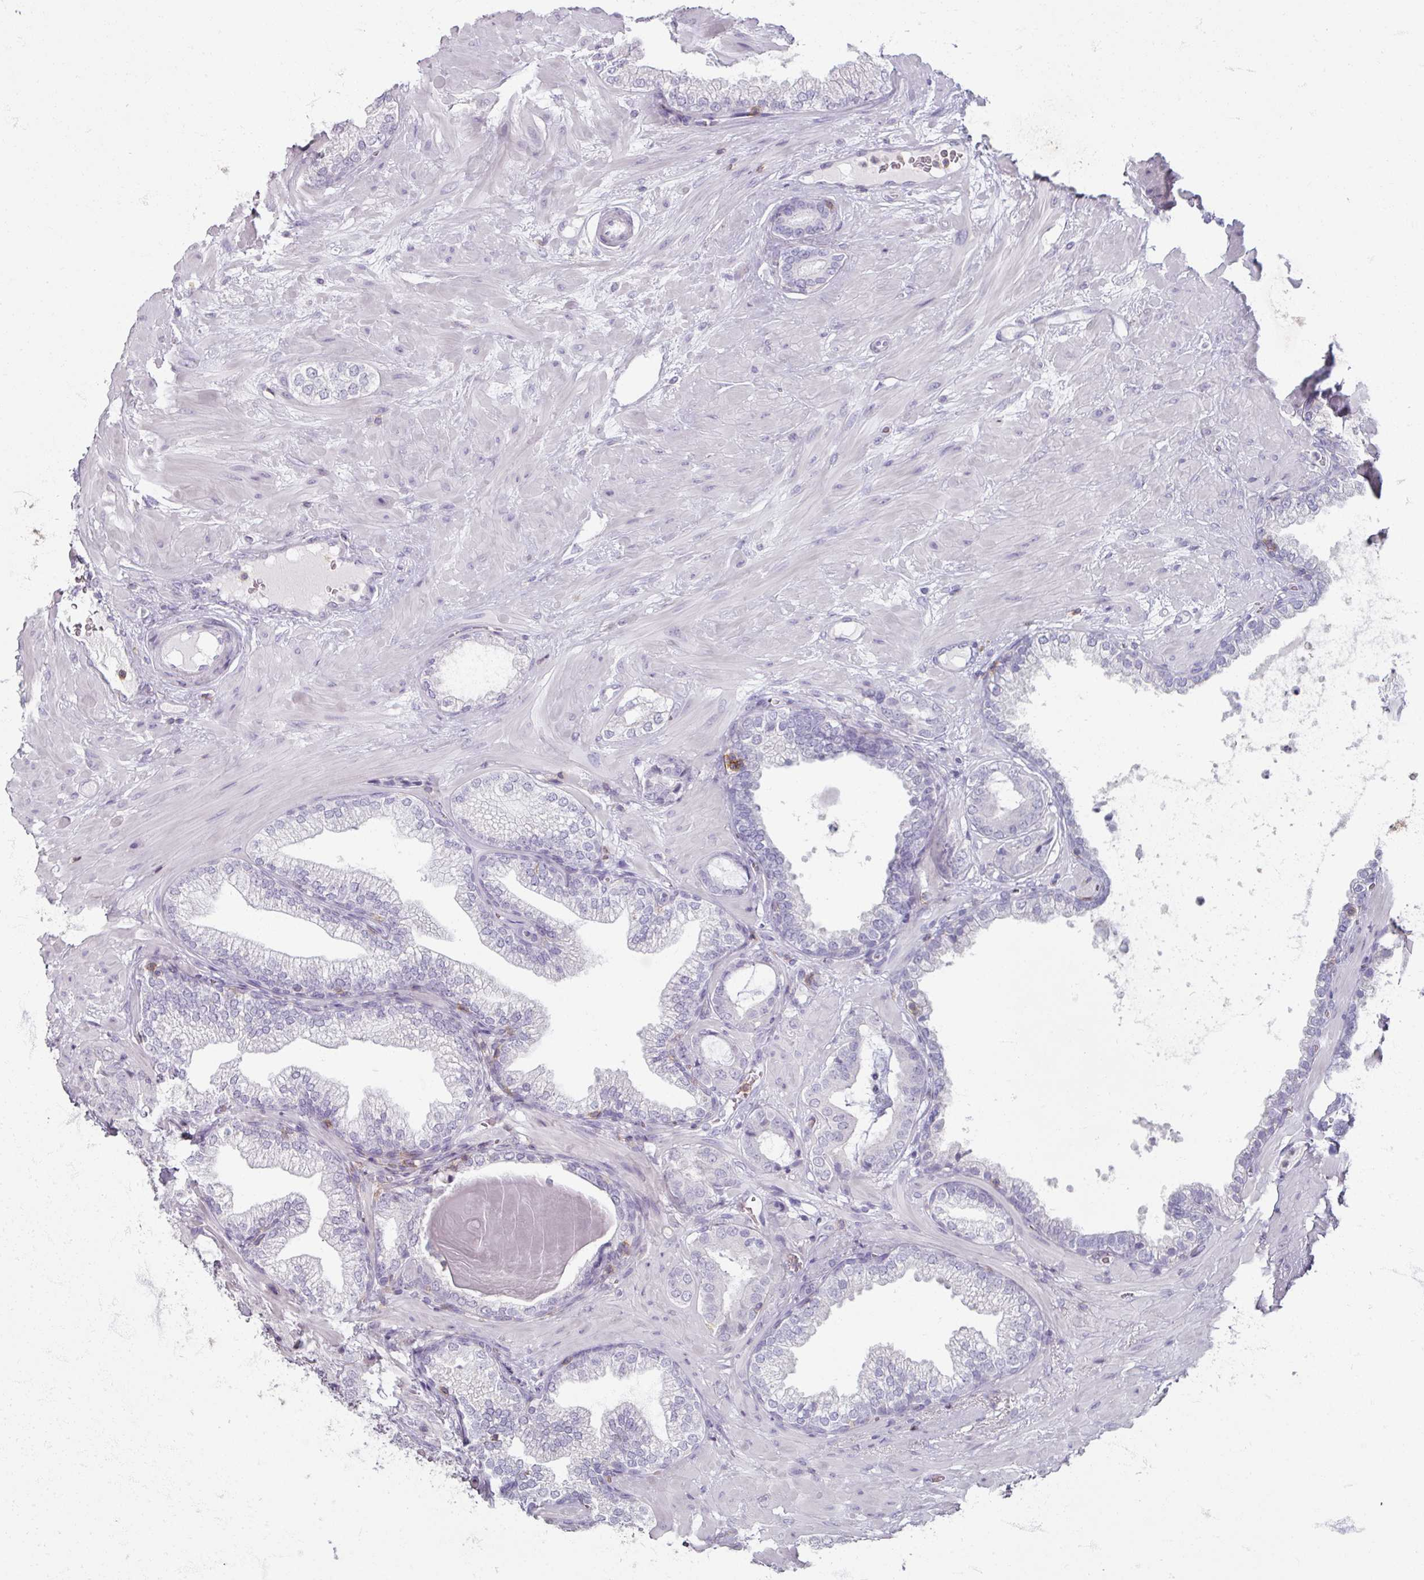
{"staining": {"intensity": "negative", "quantity": "none", "location": "none"}, "tissue": "prostate cancer", "cell_type": "Tumor cells", "image_type": "cancer", "snomed": [{"axis": "morphology", "description": "Adenocarcinoma, Low grade"}, {"axis": "topography", "description": "Prostate"}], "caption": "High magnification brightfield microscopy of adenocarcinoma (low-grade) (prostate) stained with DAB (3,3'-diaminobenzidine) (brown) and counterstained with hematoxylin (blue): tumor cells show no significant positivity.", "gene": "PTPRC", "patient": {"sex": "male", "age": 61}}